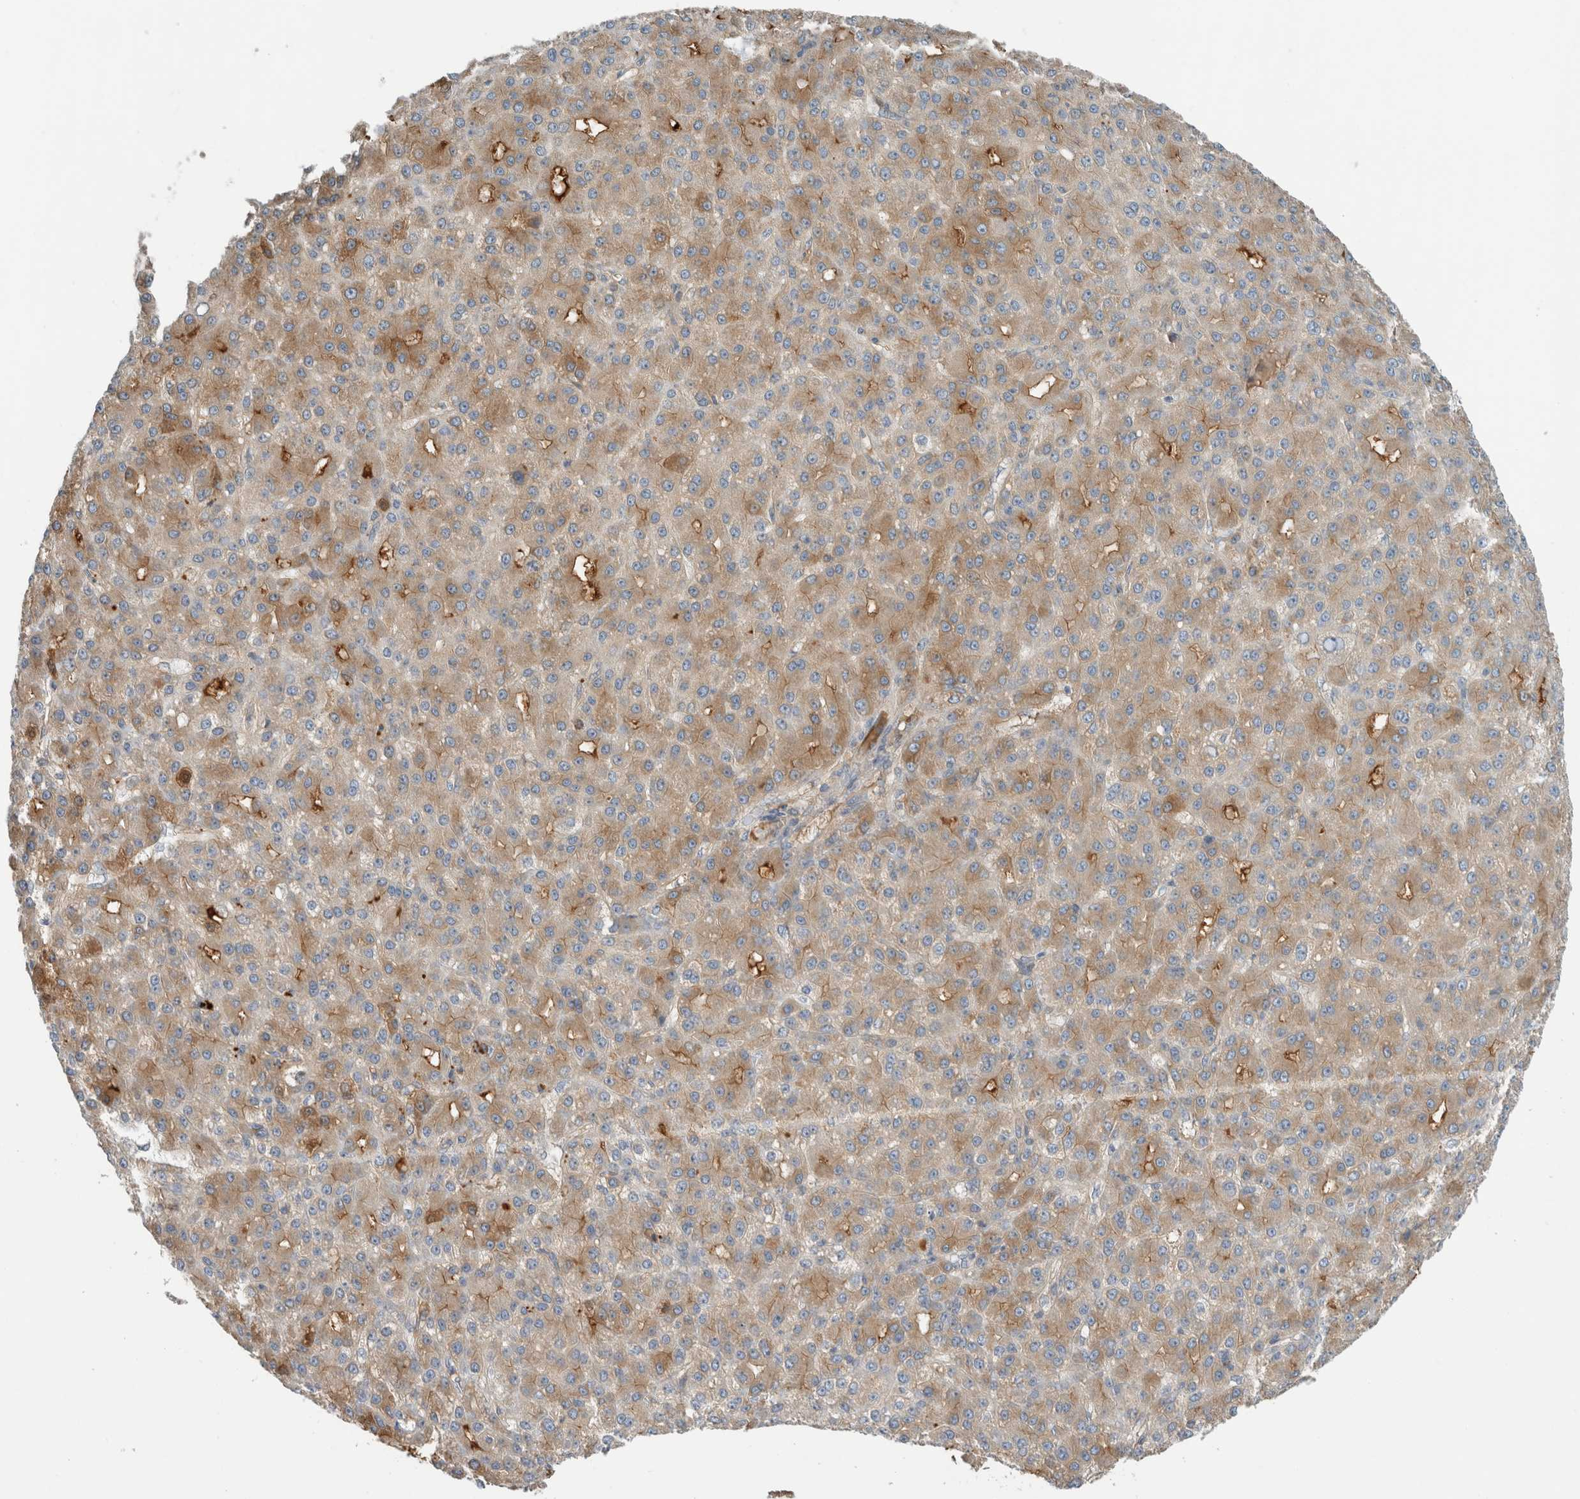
{"staining": {"intensity": "moderate", "quantity": ">75%", "location": "cytoplasmic/membranous"}, "tissue": "liver cancer", "cell_type": "Tumor cells", "image_type": "cancer", "snomed": [{"axis": "morphology", "description": "Carcinoma, Hepatocellular, NOS"}, {"axis": "topography", "description": "Liver"}], "caption": "A medium amount of moderate cytoplasmic/membranous expression is present in about >75% of tumor cells in liver hepatocellular carcinoma tissue.", "gene": "CFI", "patient": {"sex": "male", "age": 67}}